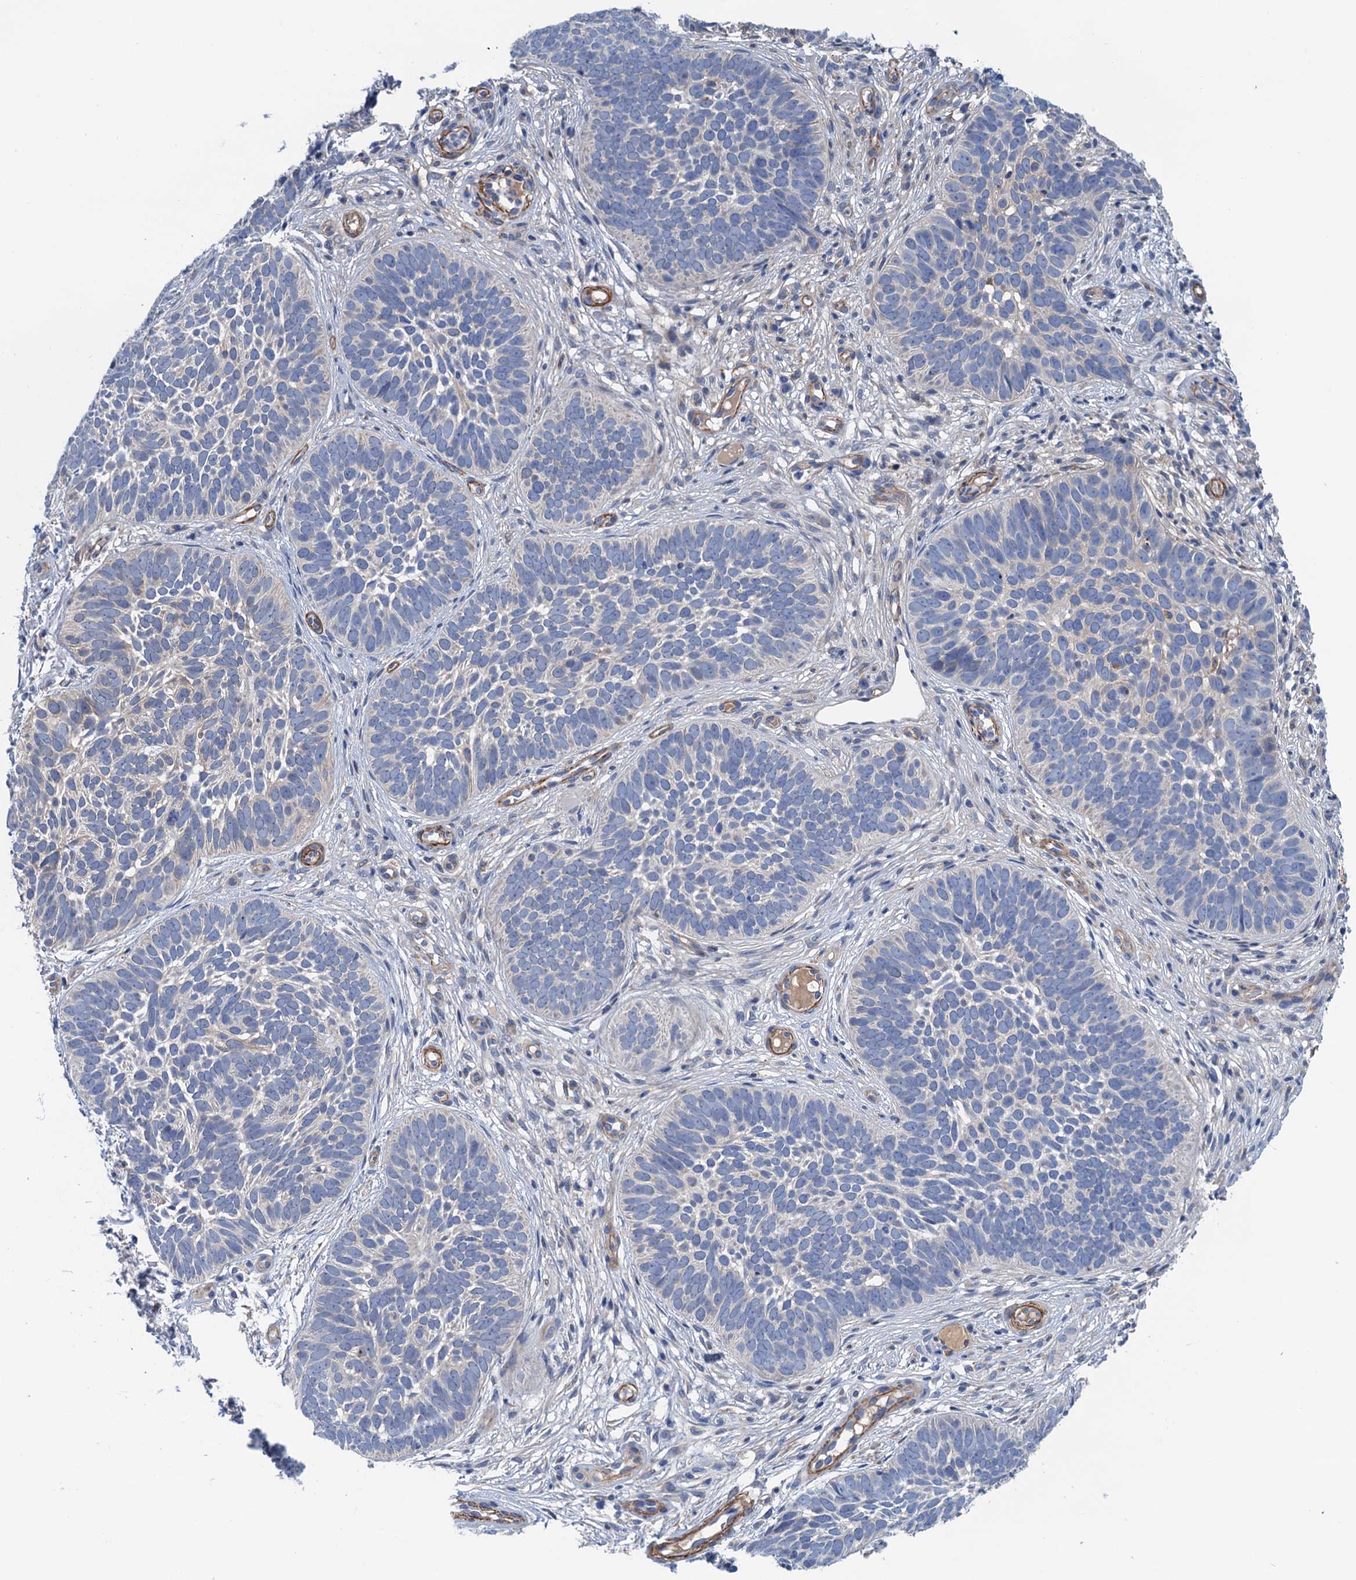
{"staining": {"intensity": "negative", "quantity": "none", "location": "none"}, "tissue": "skin cancer", "cell_type": "Tumor cells", "image_type": "cancer", "snomed": [{"axis": "morphology", "description": "Basal cell carcinoma"}, {"axis": "topography", "description": "Skin"}], "caption": "IHC image of neoplastic tissue: skin basal cell carcinoma stained with DAB displays no significant protein expression in tumor cells.", "gene": "CSTPP1", "patient": {"sex": "male", "age": 89}}